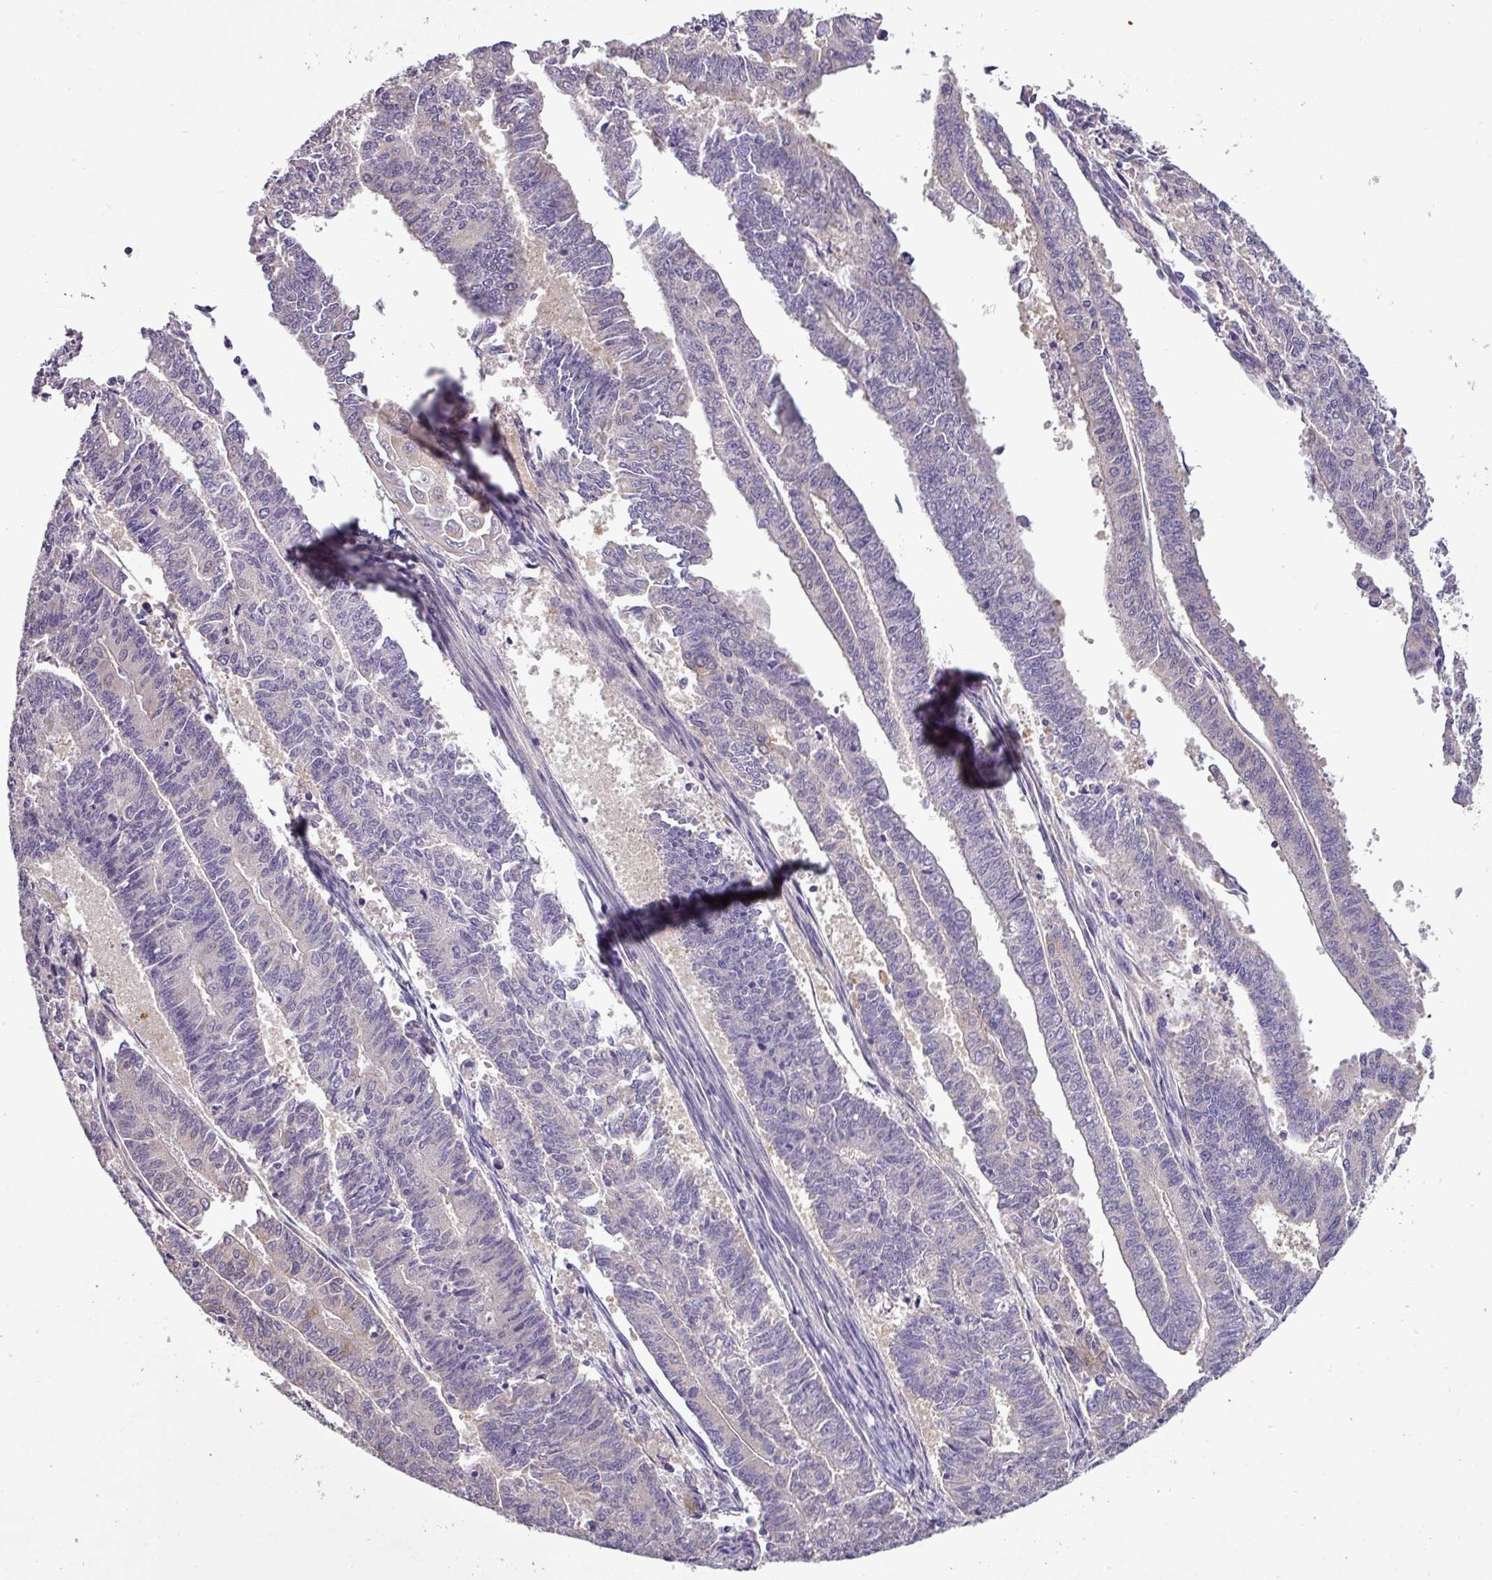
{"staining": {"intensity": "negative", "quantity": "none", "location": "none"}, "tissue": "endometrial cancer", "cell_type": "Tumor cells", "image_type": "cancer", "snomed": [{"axis": "morphology", "description": "Adenocarcinoma, NOS"}, {"axis": "topography", "description": "Endometrium"}], "caption": "Endometrial cancer was stained to show a protein in brown. There is no significant positivity in tumor cells.", "gene": "DNAAF9", "patient": {"sex": "female", "age": 59}}